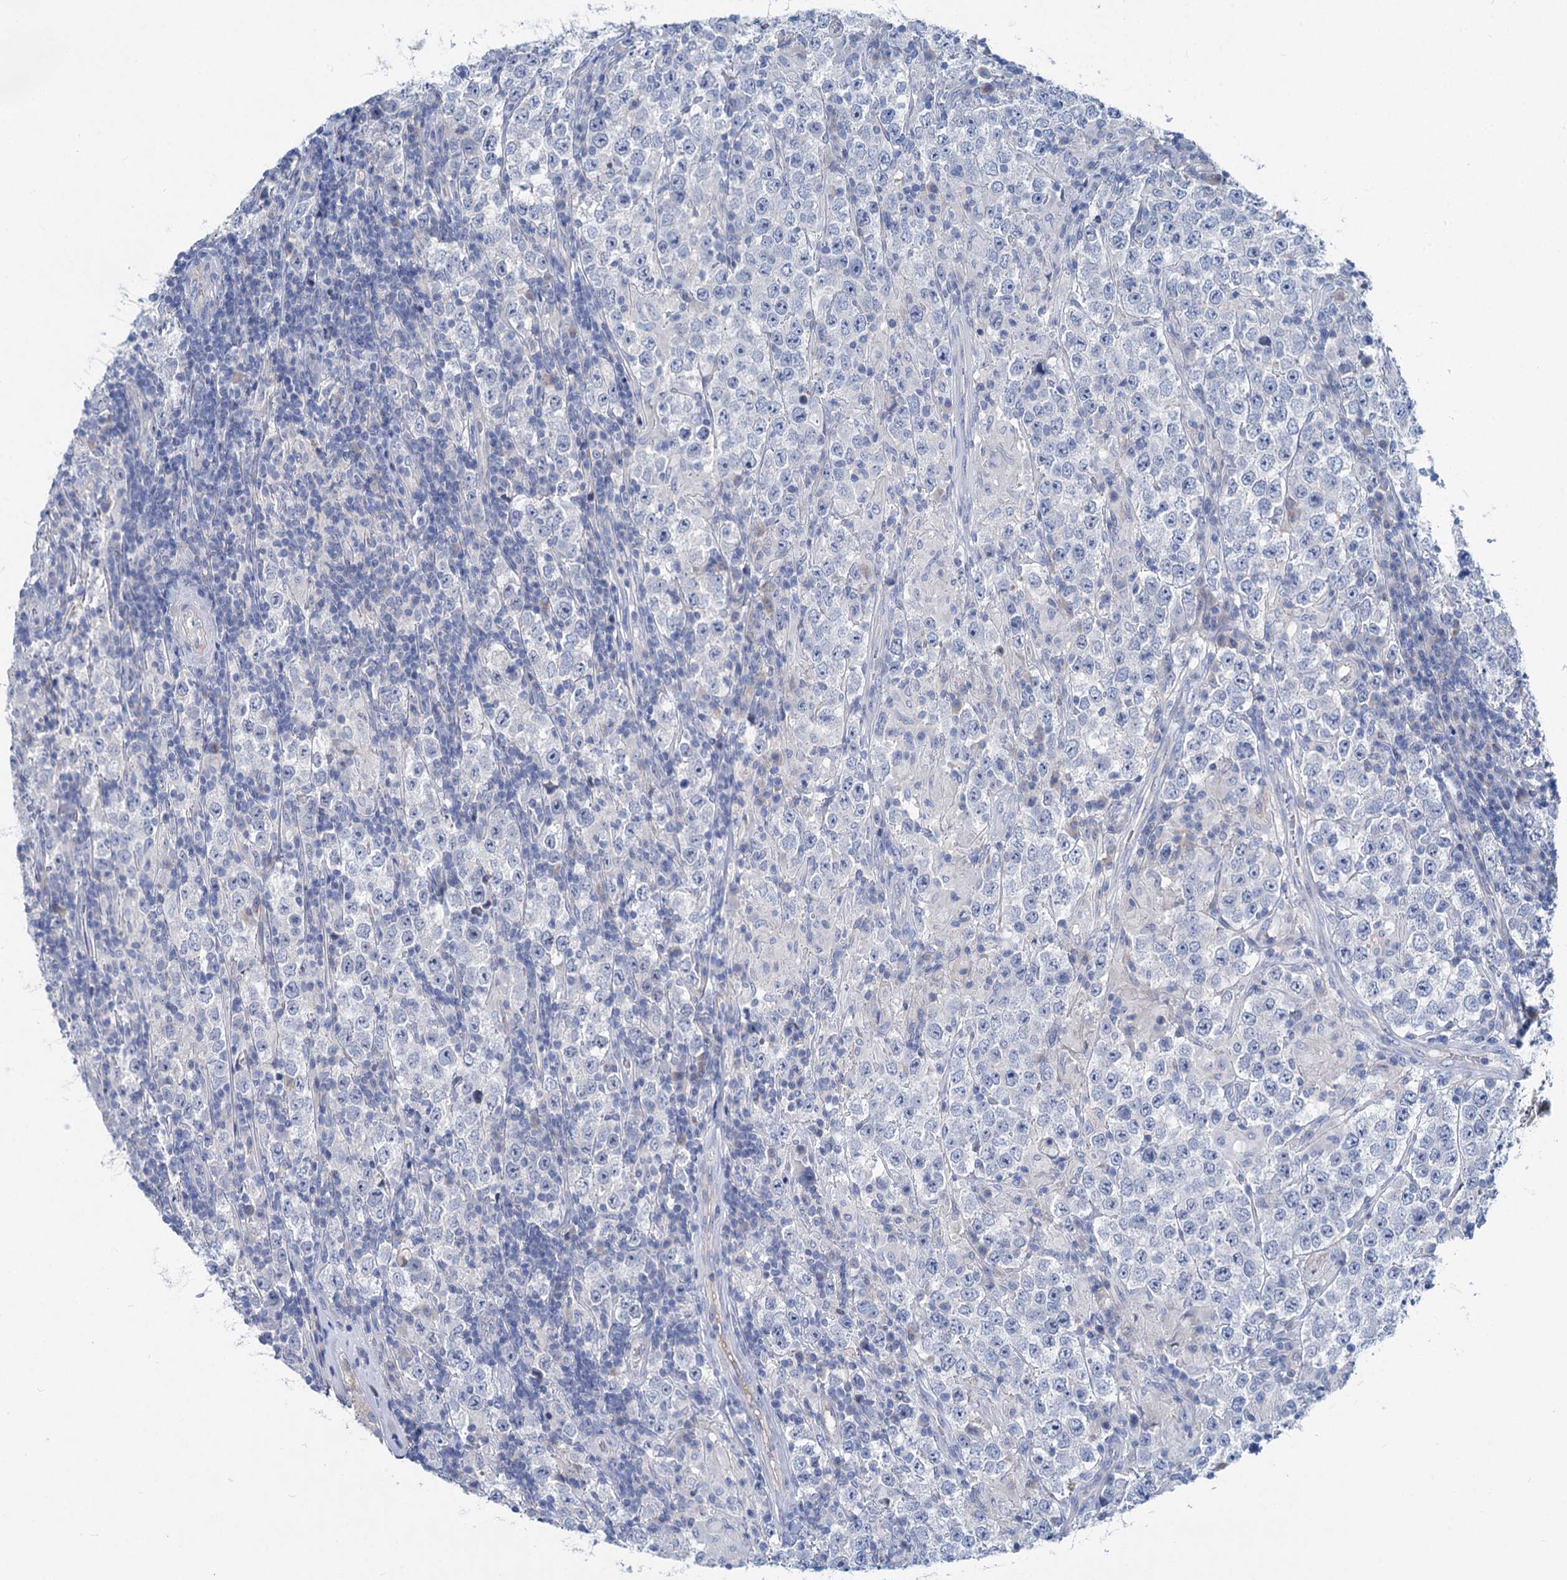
{"staining": {"intensity": "negative", "quantity": "none", "location": "none"}, "tissue": "testis cancer", "cell_type": "Tumor cells", "image_type": "cancer", "snomed": [{"axis": "morphology", "description": "Normal tissue, NOS"}, {"axis": "morphology", "description": "Urothelial carcinoma, High grade"}, {"axis": "morphology", "description": "Seminoma, NOS"}, {"axis": "morphology", "description": "Carcinoma, Embryonal, NOS"}, {"axis": "topography", "description": "Urinary bladder"}, {"axis": "topography", "description": "Testis"}], "caption": "The micrograph demonstrates no staining of tumor cells in high-grade urothelial carcinoma (testis).", "gene": "CHDH", "patient": {"sex": "male", "age": 41}}